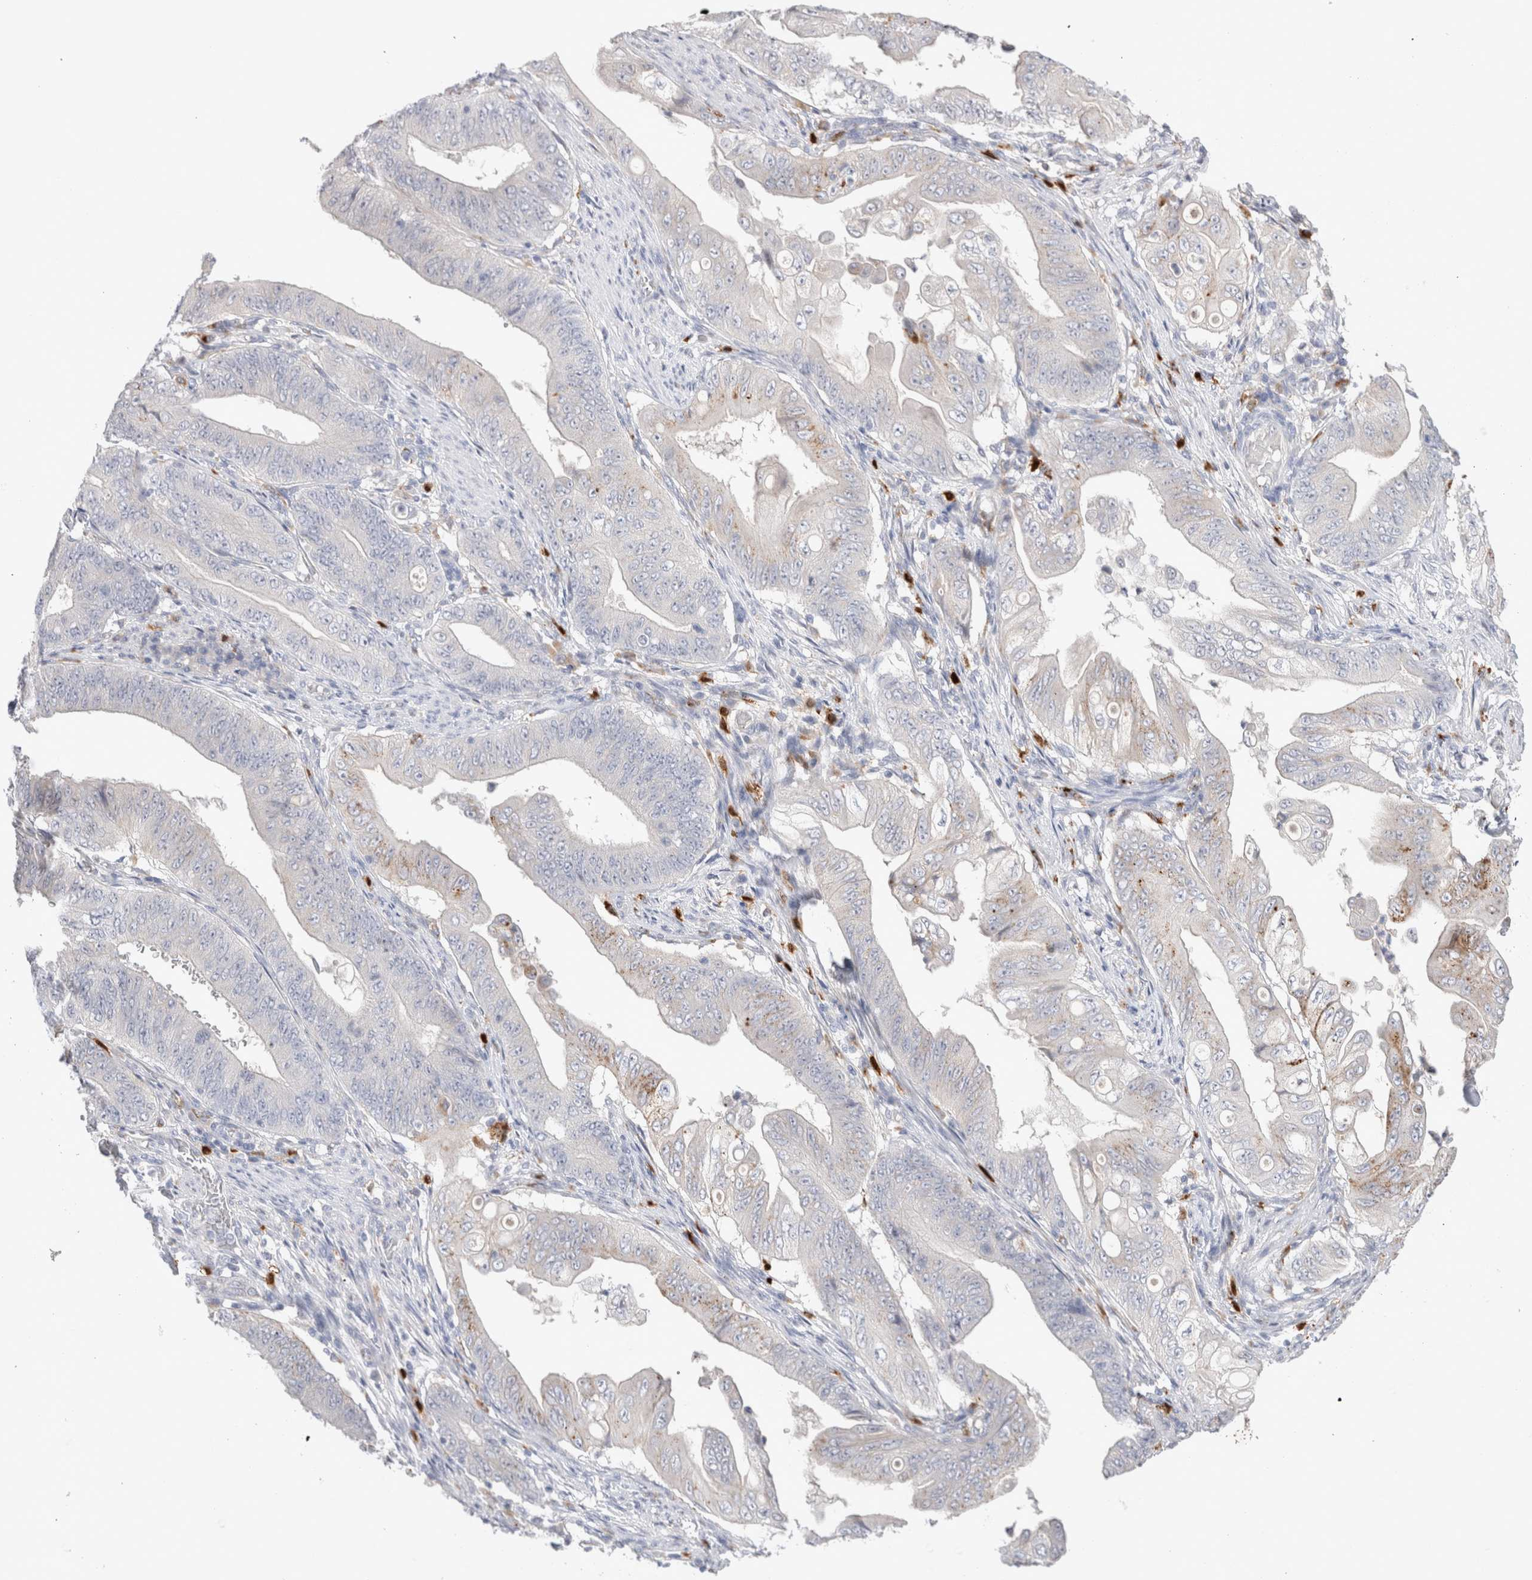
{"staining": {"intensity": "weak", "quantity": "<25%", "location": "cytoplasmic/membranous"}, "tissue": "stomach cancer", "cell_type": "Tumor cells", "image_type": "cancer", "snomed": [{"axis": "morphology", "description": "Adenocarcinoma, NOS"}, {"axis": "topography", "description": "Stomach"}], "caption": "Immunohistochemical staining of human adenocarcinoma (stomach) displays no significant positivity in tumor cells. Brightfield microscopy of immunohistochemistry stained with DAB (3,3'-diaminobenzidine) (brown) and hematoxylin (blue), captured at high magnification.", "gene": "HPGDS", "patient": {"sex": "female", "age": 73}}